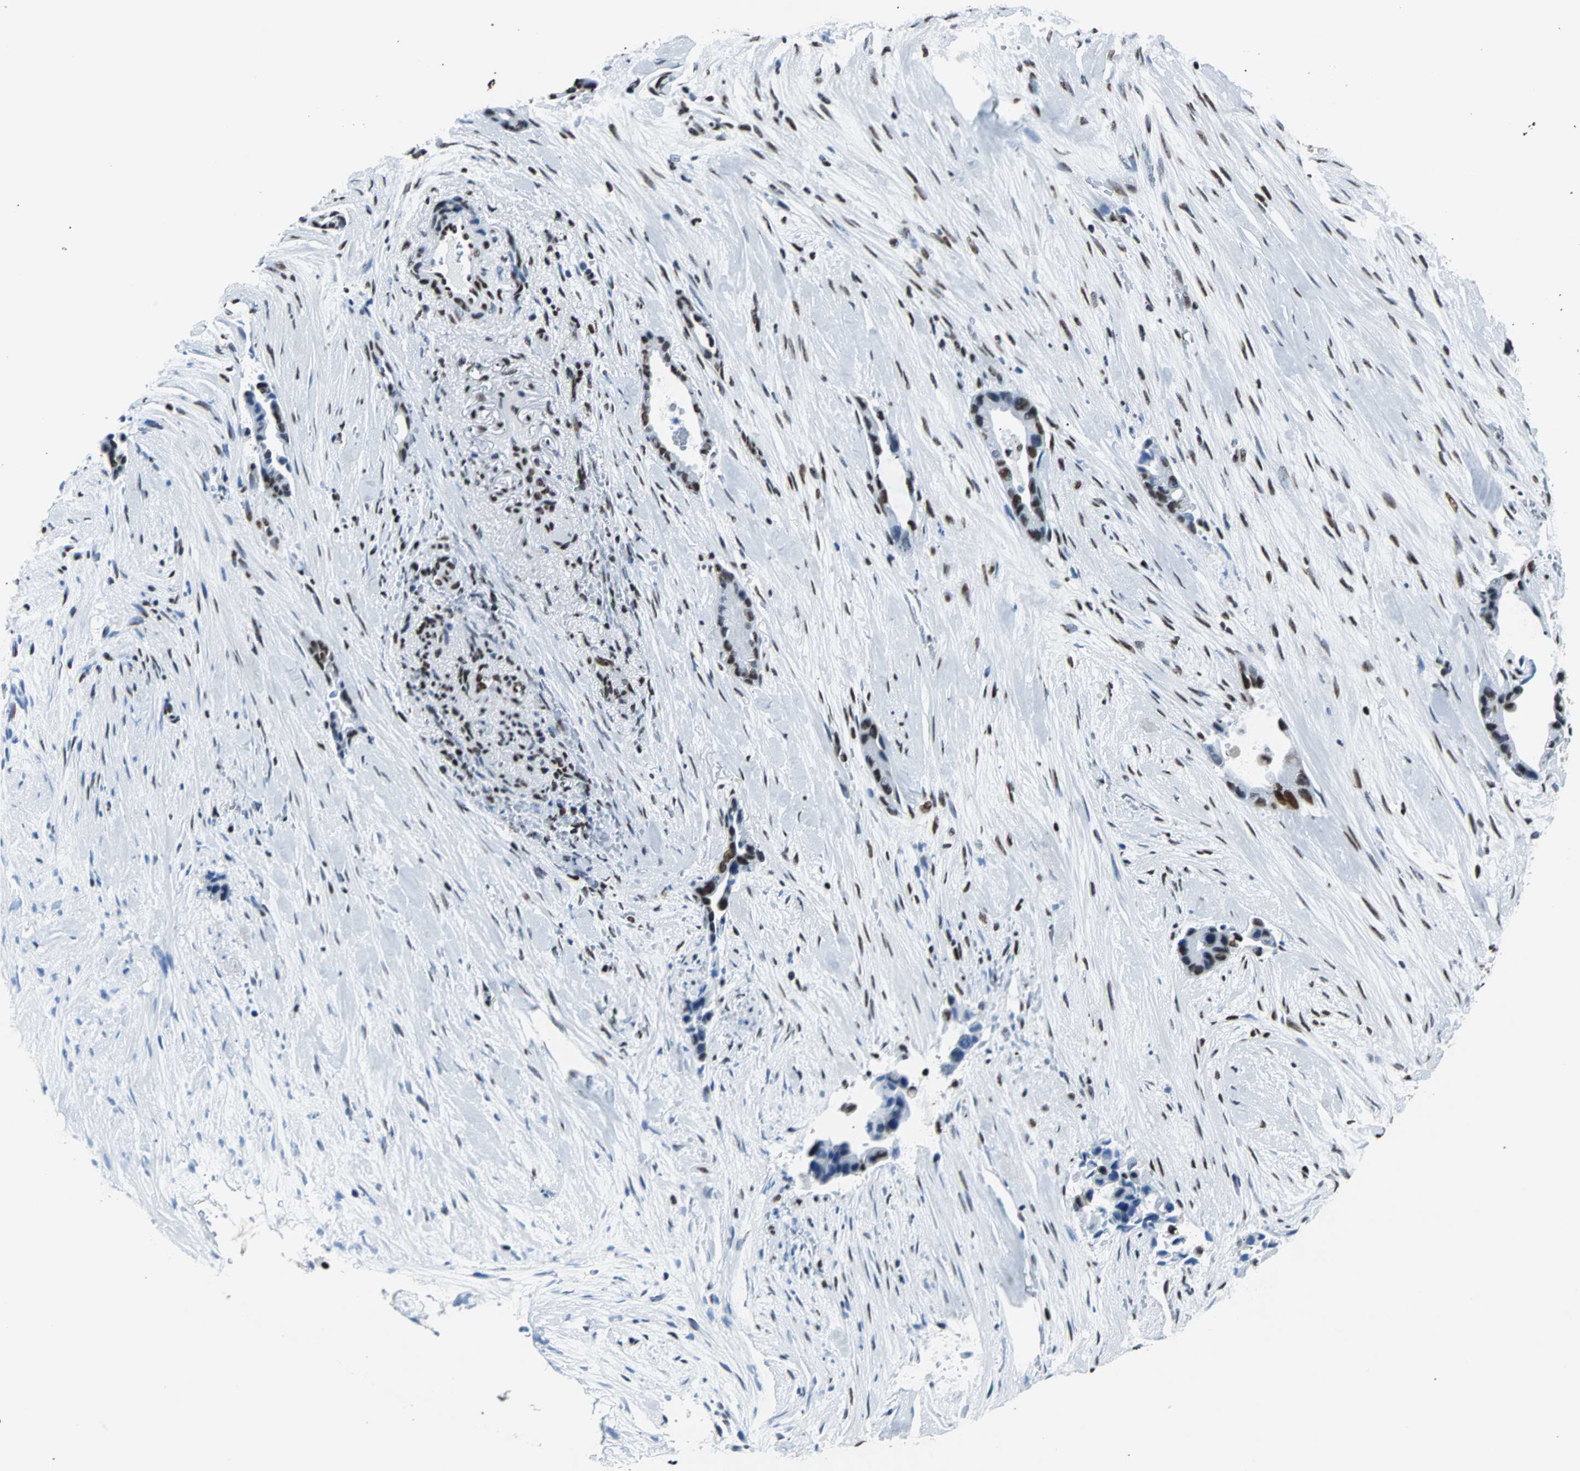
{"staining": {"intensity": "strong", "quantity": ">75%", "location": "nuclear"}, "tissue": "liver cancer", "cell_type": "Tumor cells", "image_type": "cancer", "snomed": [{"axis": "morphology", "description": "Cholangiocarcinoma"}, {"axis": "topography", "description": "Liver"}], "caption": "DAB immunohistochemical staining of human liver cancer (cholangiocarcinoma) demonstrates strong nuclear protein staining in approximately >75% of tumor cells.", "gene": "FUBP1", "patient": {"sex": "female", "age": 55}}